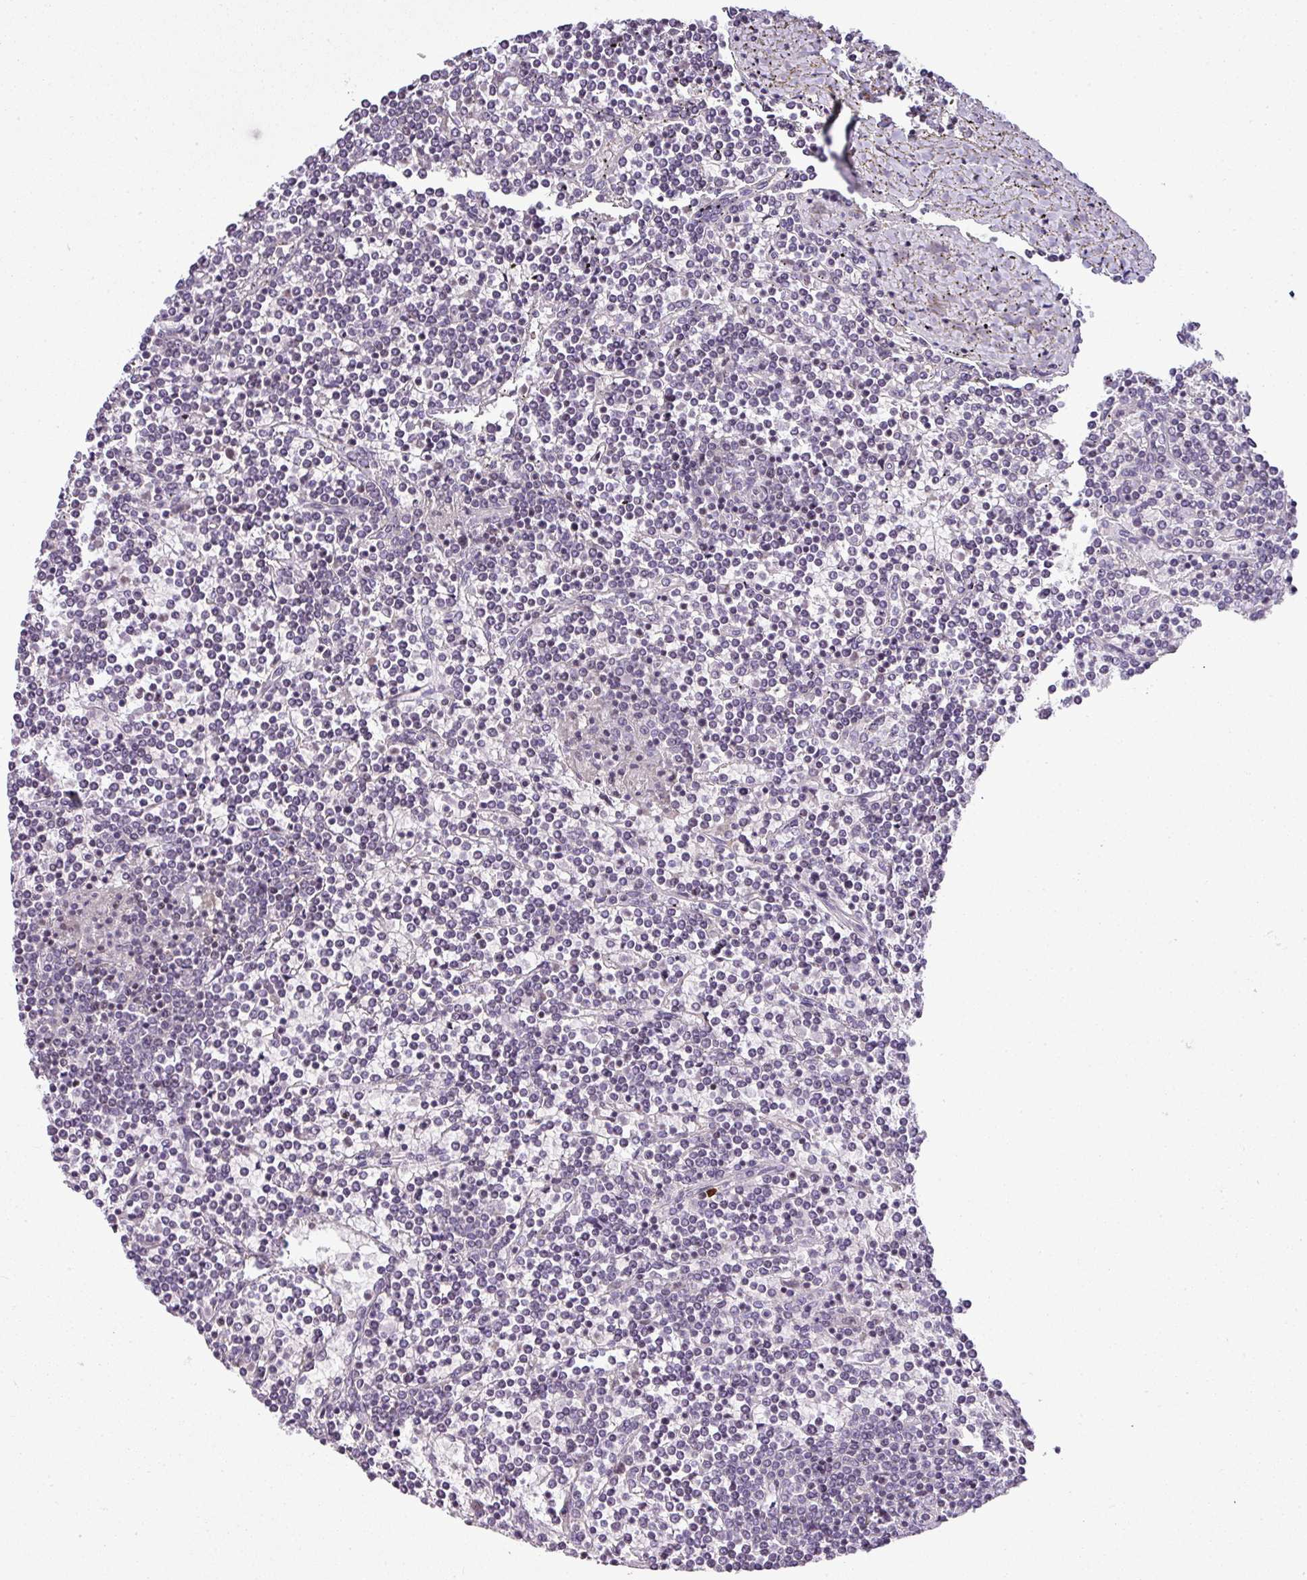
{"staining": {"intensity": "negative", "quantity": "none", "location": "none"}, "tissue": "lymphoma", "cell_type": "Tumor cells", "image_type": "cancer", "snomed": [{"axis": "morphology", "description": "Malignant lymphoma, non-Hodgkin's type, Low grade"}, {"axis": "topography", "description": "Spleen"}], "caption": "This histopathology image is of malignant lymphoma, non-Hodgkin's type (low-grade) stained with immunohistochemistry to label a protein in brown with the nuclei are counter-stained blue. There is no expression in tumor cells.", "gene": "TEX30", "patient": {"sex": "female", "age": 19}}